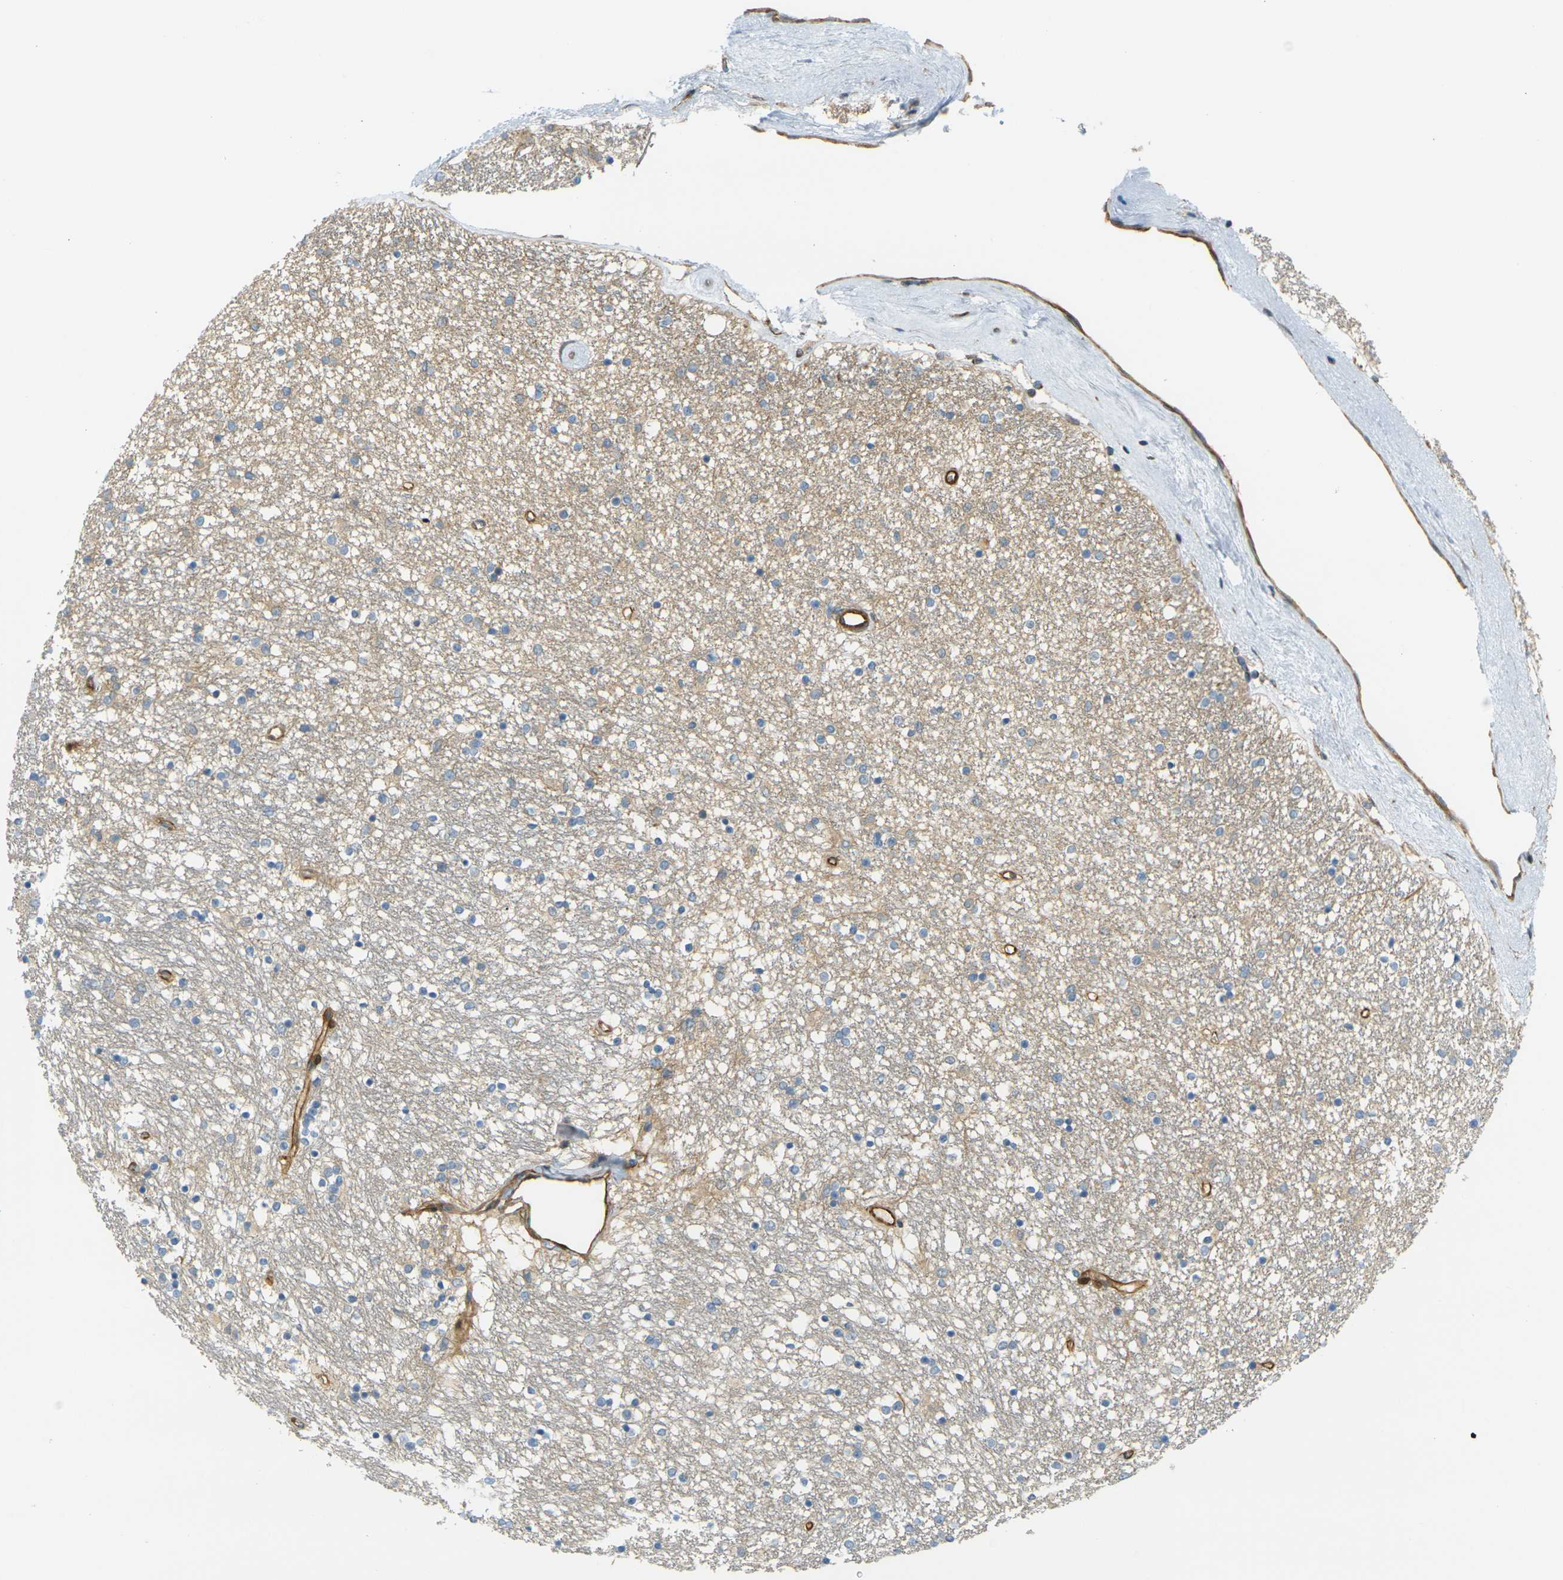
{"staining": {"intensity": "negative", "quantity": "none", "location": "none"}, "tissue": "caudate", "cell_type": "Glial cells", "image_type": "normal", "snomed": [{"axis": "morphology", "description": "Normal tissue, NOS"}, {"axis": "topography", "description": "Lateral ventricle wall"}], "caption": "The photomicrograph demonstrates no staining of glial cells in unremarkable caudate.", "gene": "CYTH3", "patient": {"sex": "female", "age": 54}}